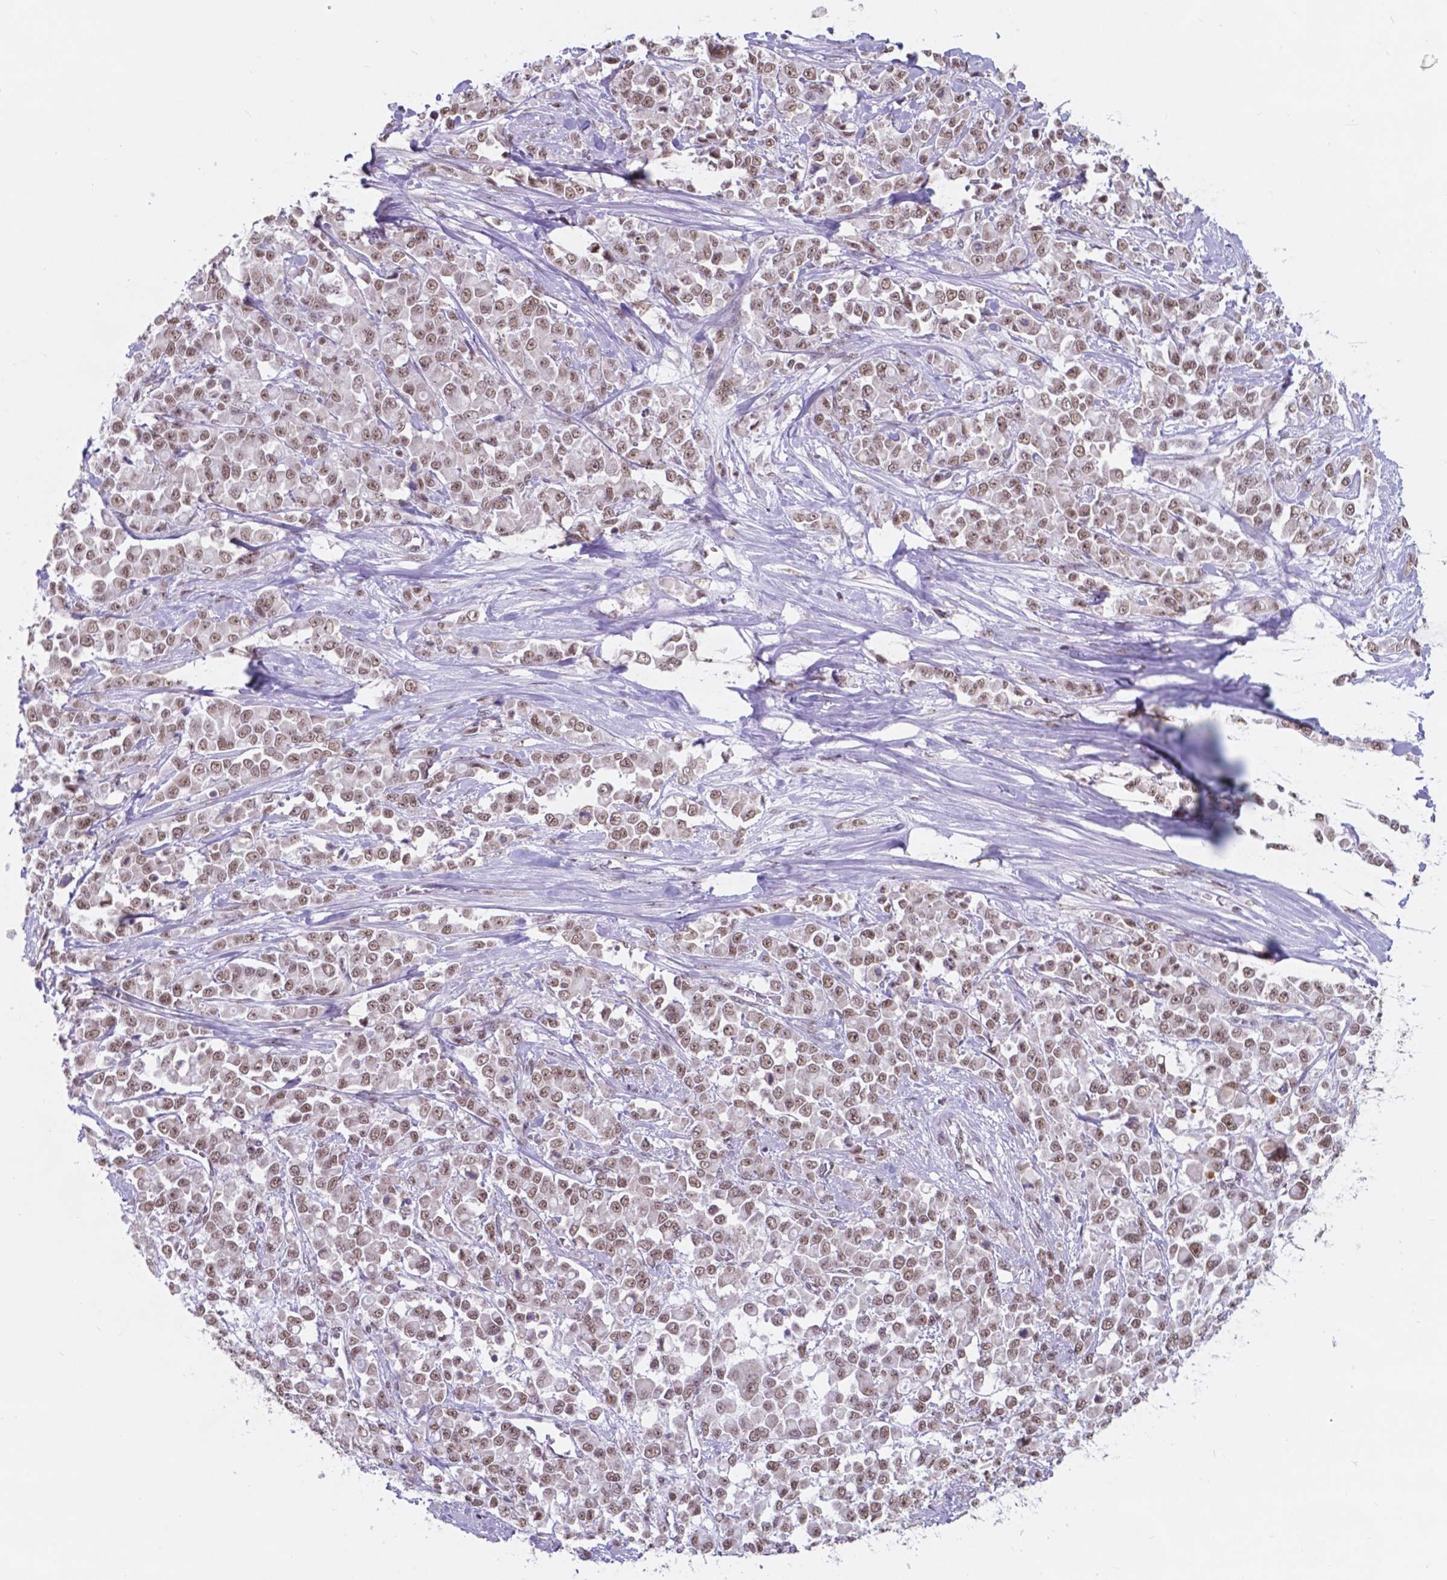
{"staining": {"intensity": "weak", "quantity": ">75%", "location": "nuclear"}, "tissue": "stomach cancer", "cell_type": "Tumor cells", "image_type": "cancer", "snomed": [{"axis": "morphology", "description": "Adenocarcinoma, NOS"}, {"axis": "topography", "description": "Stomach"}], "caption": "This photomicrograph demonstrates immunohistochemistry (IHC) staining of human adenocarcinoma (stomach), with low weak nuclear expression in about >75% of tumor cells.", "gene": "BCAS2", "patient": {"sex": "female", "age": 76}}